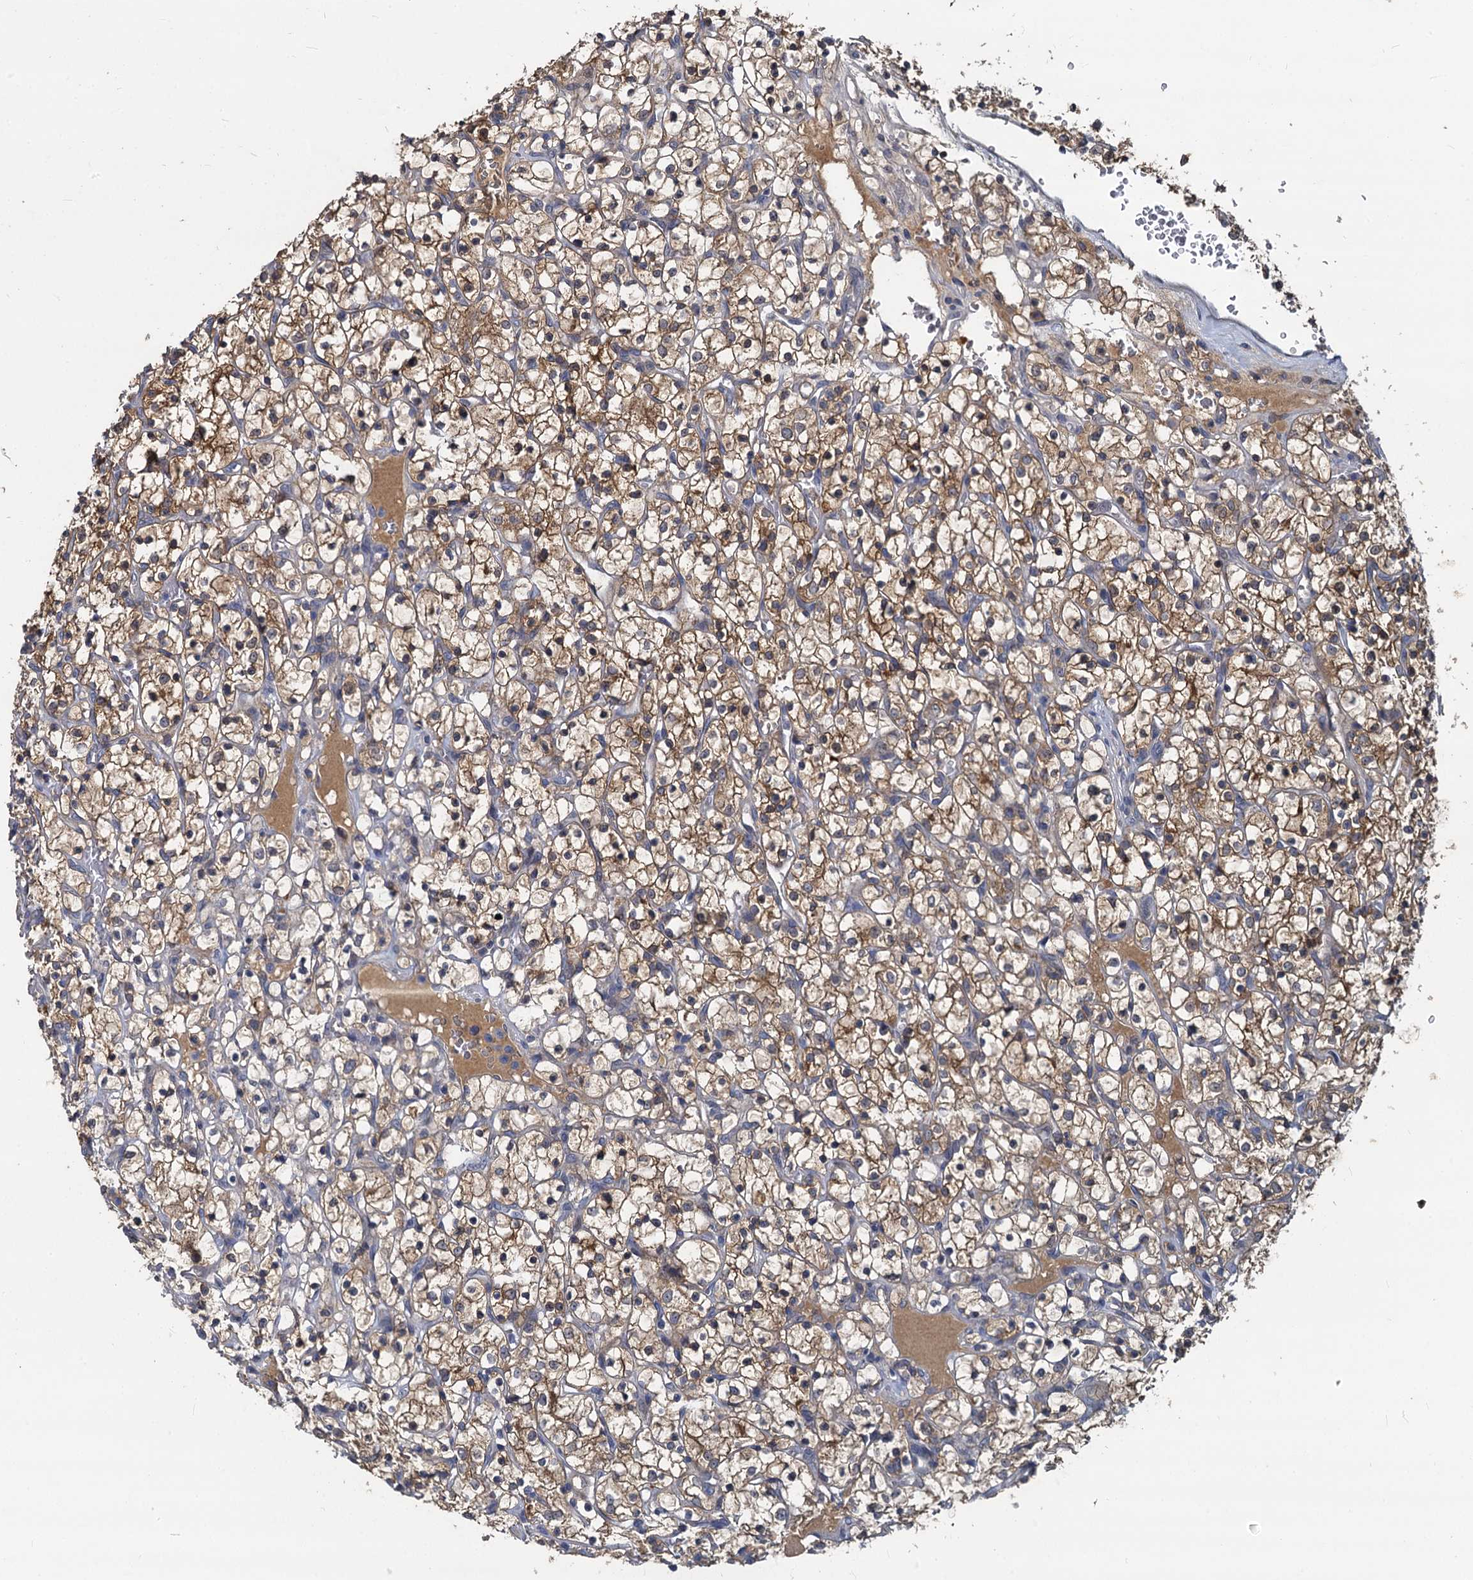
{"staining": {"intensity": "moderate", "quantity": ">75%", "location": "cytoplasmic/membranous"}, "tissue": "renal cancer", "cell_type": "Tumor cells", "image_type": "cancer", "snomed": [{"axis": "morphology", "description": "Adenocarcinoma, NOS"}, {"axis": "topography", "description": "Kidney"}], "caption": "This histopathology image demonstrates IHC staining of human renal adenocarcinoma, with medium moderate cytoplasmic/membranous staining in about >75% of tumor cells.", "gene": "CCDC184", "patient": {"sex": "female", "age": 69}}